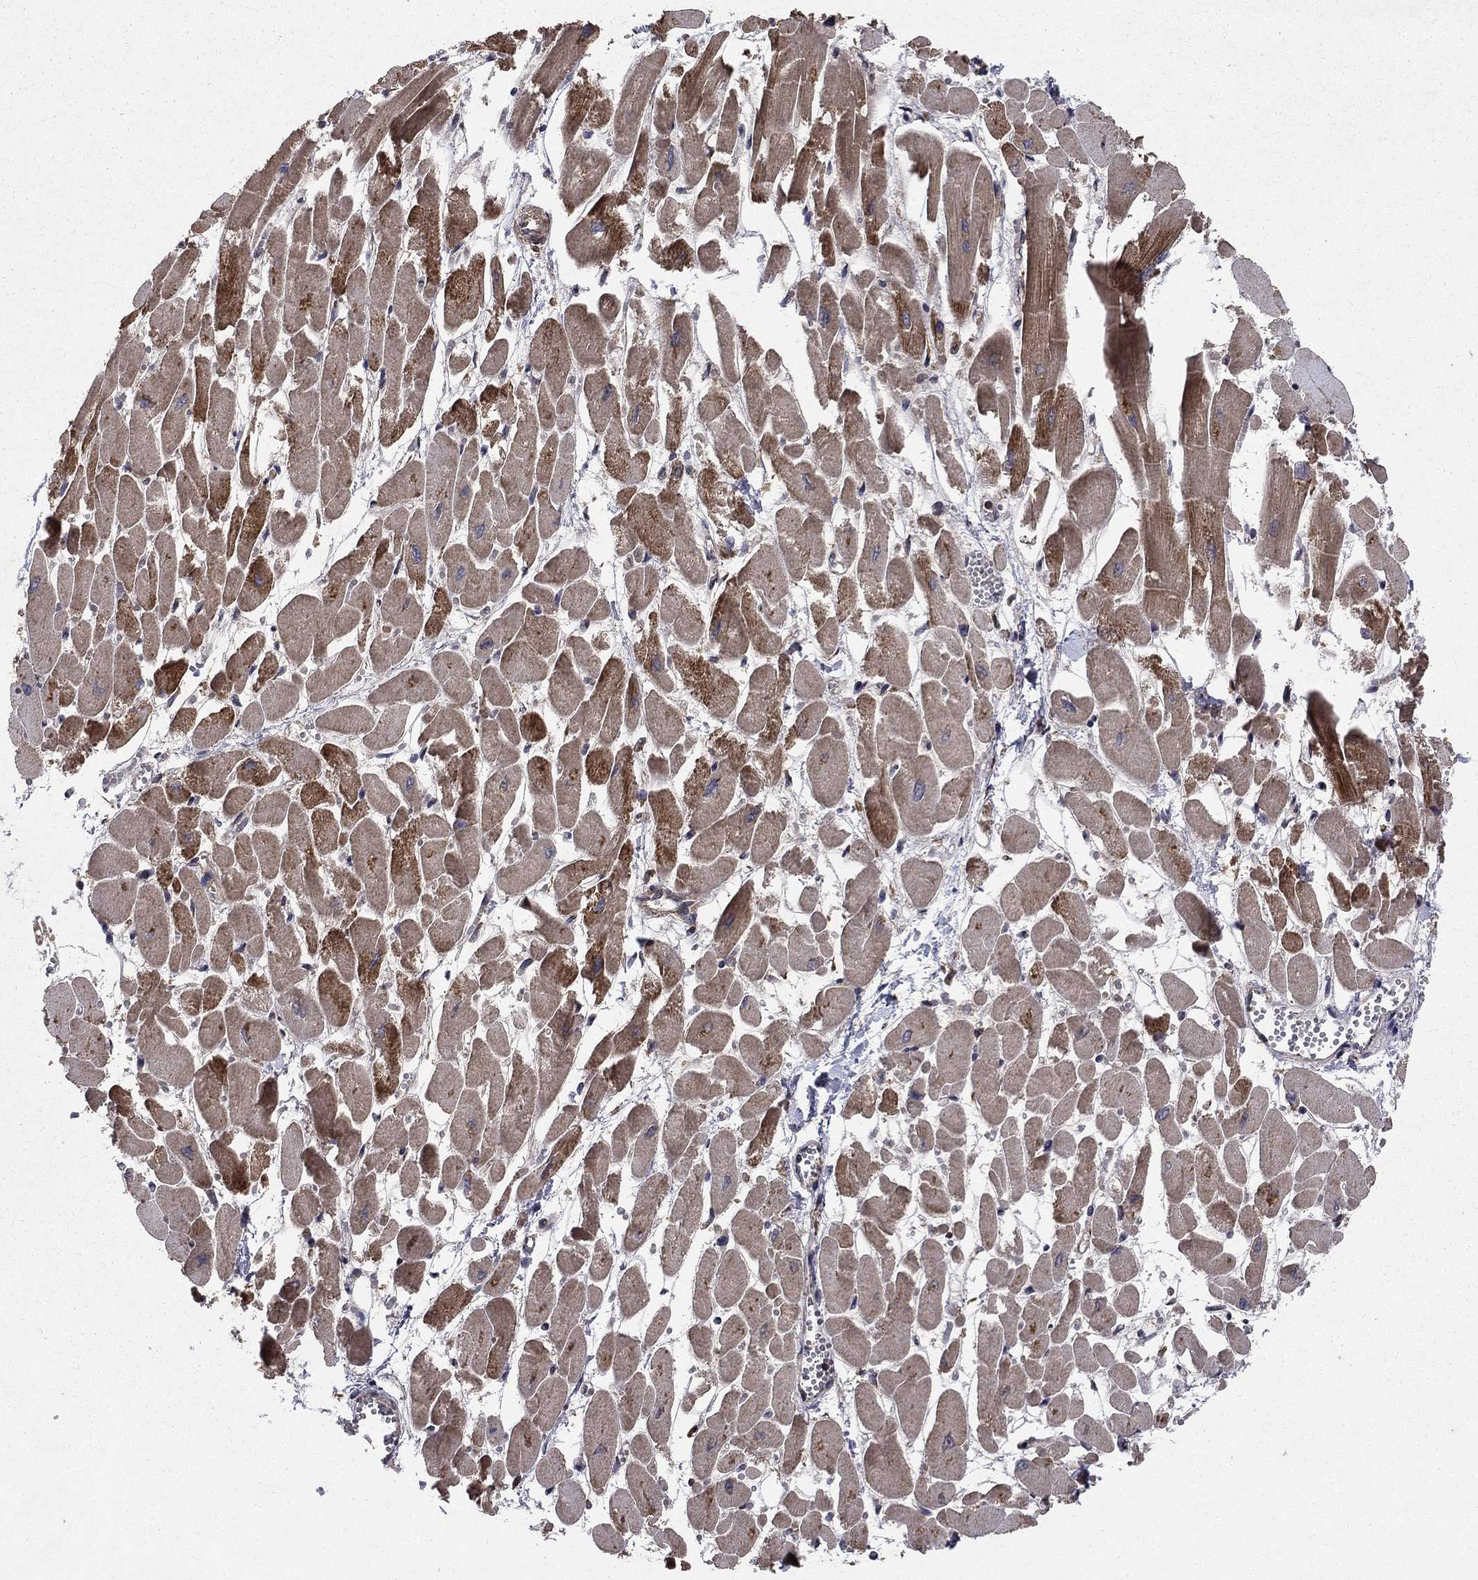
{"staining": {"intensity": "moderate", "quantity": "25%-75%", "location": "cytoplasmic/membranous"}, "tissue": "heart muscle", "cell_type": "Cardiomyocytes", "image_type": "normal", "snomed": [{"axis": "morphology", "description": "Normal tissue, NOS"}, {"axis": "topography", "description": "Heart"}], "caption": "A brown stain labels moderate cytoplasmic/membranous staining of a protein in cardiomyocytes of benign heart muscle.", "gene": "BABAM2", "patient": {"sex": "female", "age": 52}}